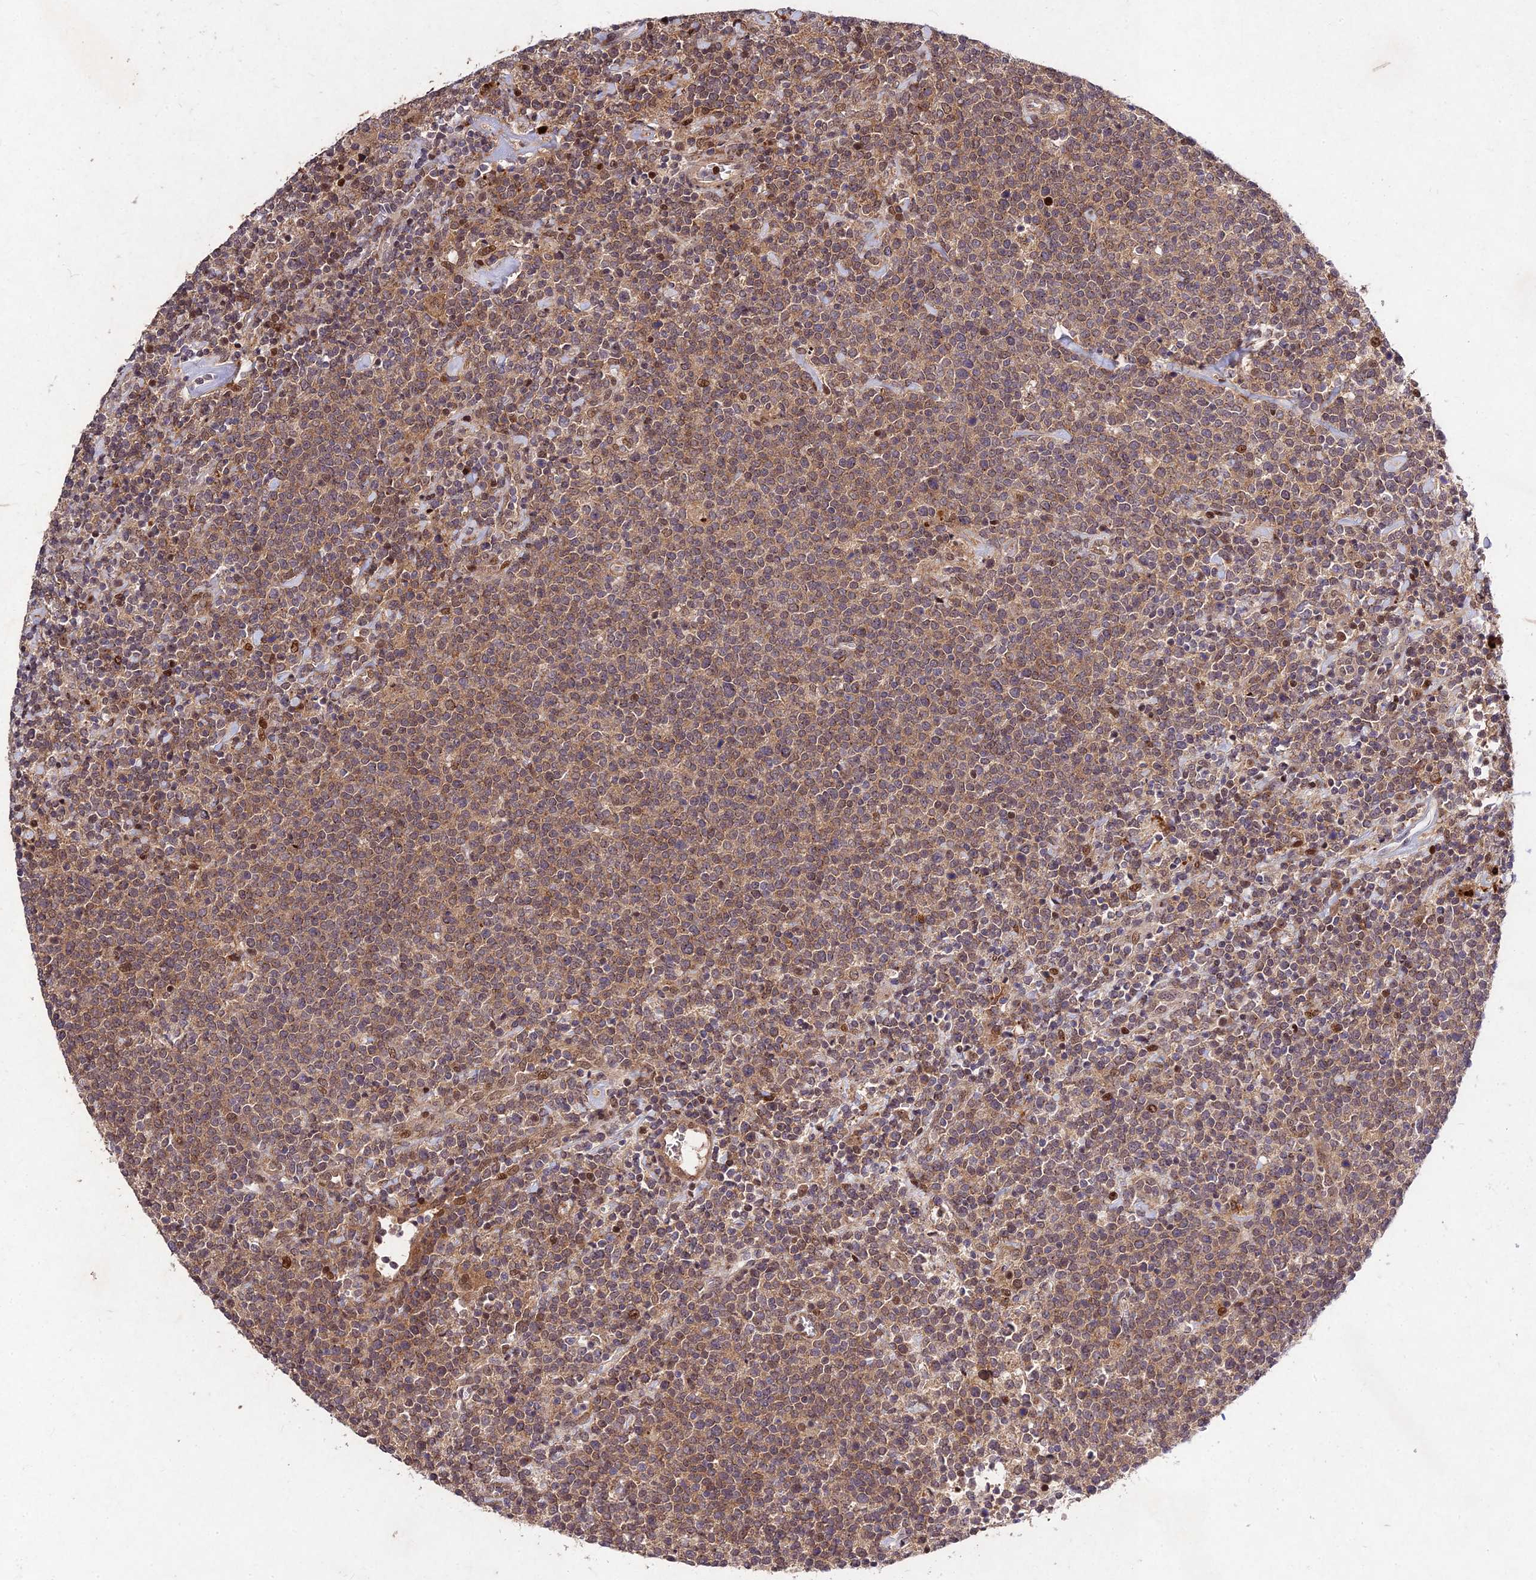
{"staining": {"intensity": "moderate", "quantity": ">75%", "location": "cytoplasmic/membranous"}, "tissue": "lymphoma", "cell_type": "Tumor cells", "image_type": "cancer", "snomed": [{"axis": "morphology", "description": "Malignant lymphoma, non-Hodgkin's type, High grade"}, {"axis": "topography", "description": "Lymph node"}], "caption": "The histopathology image exhibits staining of malignant lymphoma, non-Hodgkin's type (high-grade), revealing moderate cytoplasmic/membranous protein staining (brown color) within tumor cells. (IHC, brightfield microscopy, high magnification).", "gene": "MKKS", "patient": {"sex": "male", "age": 61}}